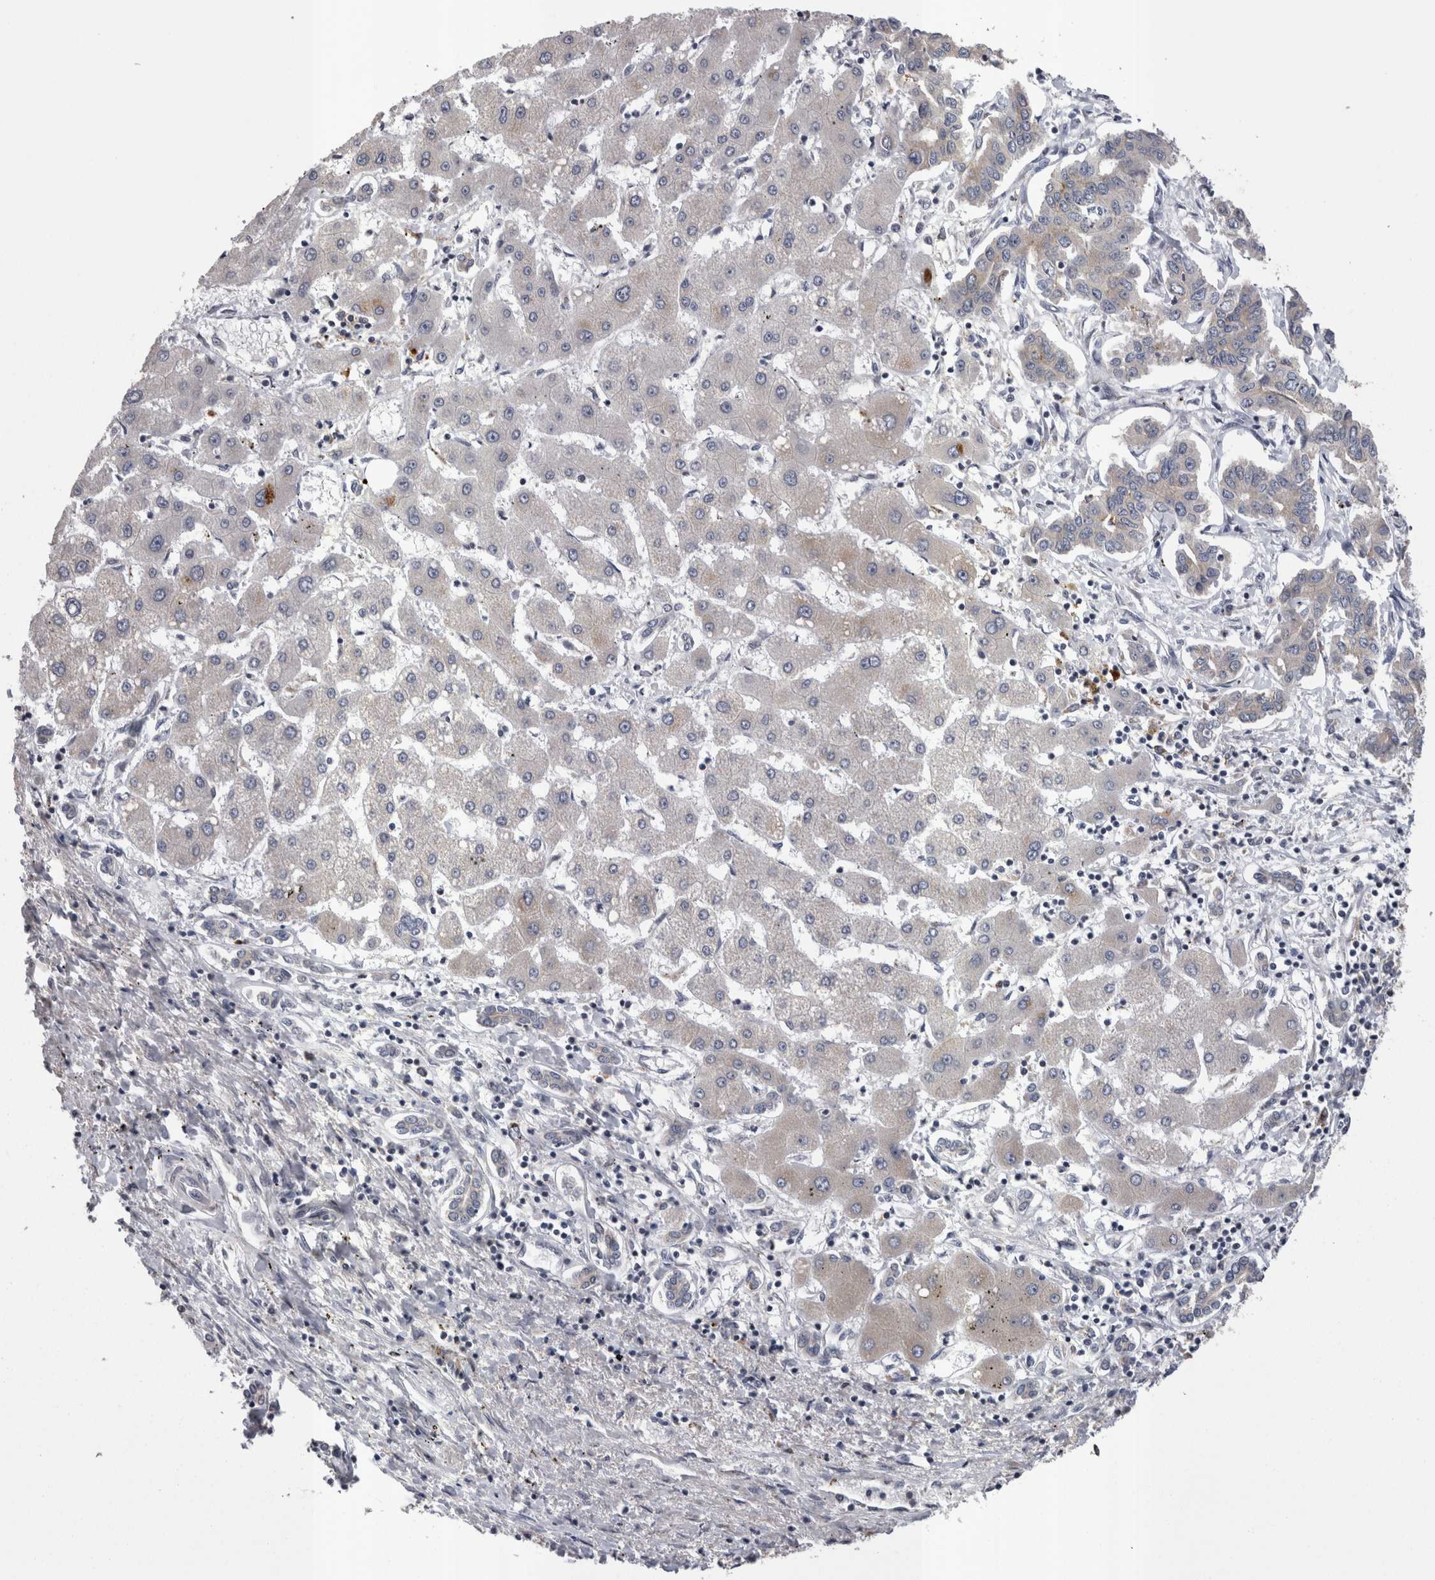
{"staining": {"intensity": "weak", "quantity": "<25%", "location": "cytoplasmic/membranous"}, "tissue": "liver cancer", "cell_type": "Tumor cells", "image_type": "cancer", "snomed": [{"axis": "morphology", "description": "Cholangiocarcinoma"}, {"axis": "topography", "description": "Liver"}], "caption": "Immunohistochemistry of human liver cancer (cholangiocarcinoma) demonstrates no staining in tumor cells.", "gene": "STC1", "patient": {"sex": "male", "age": 59}}